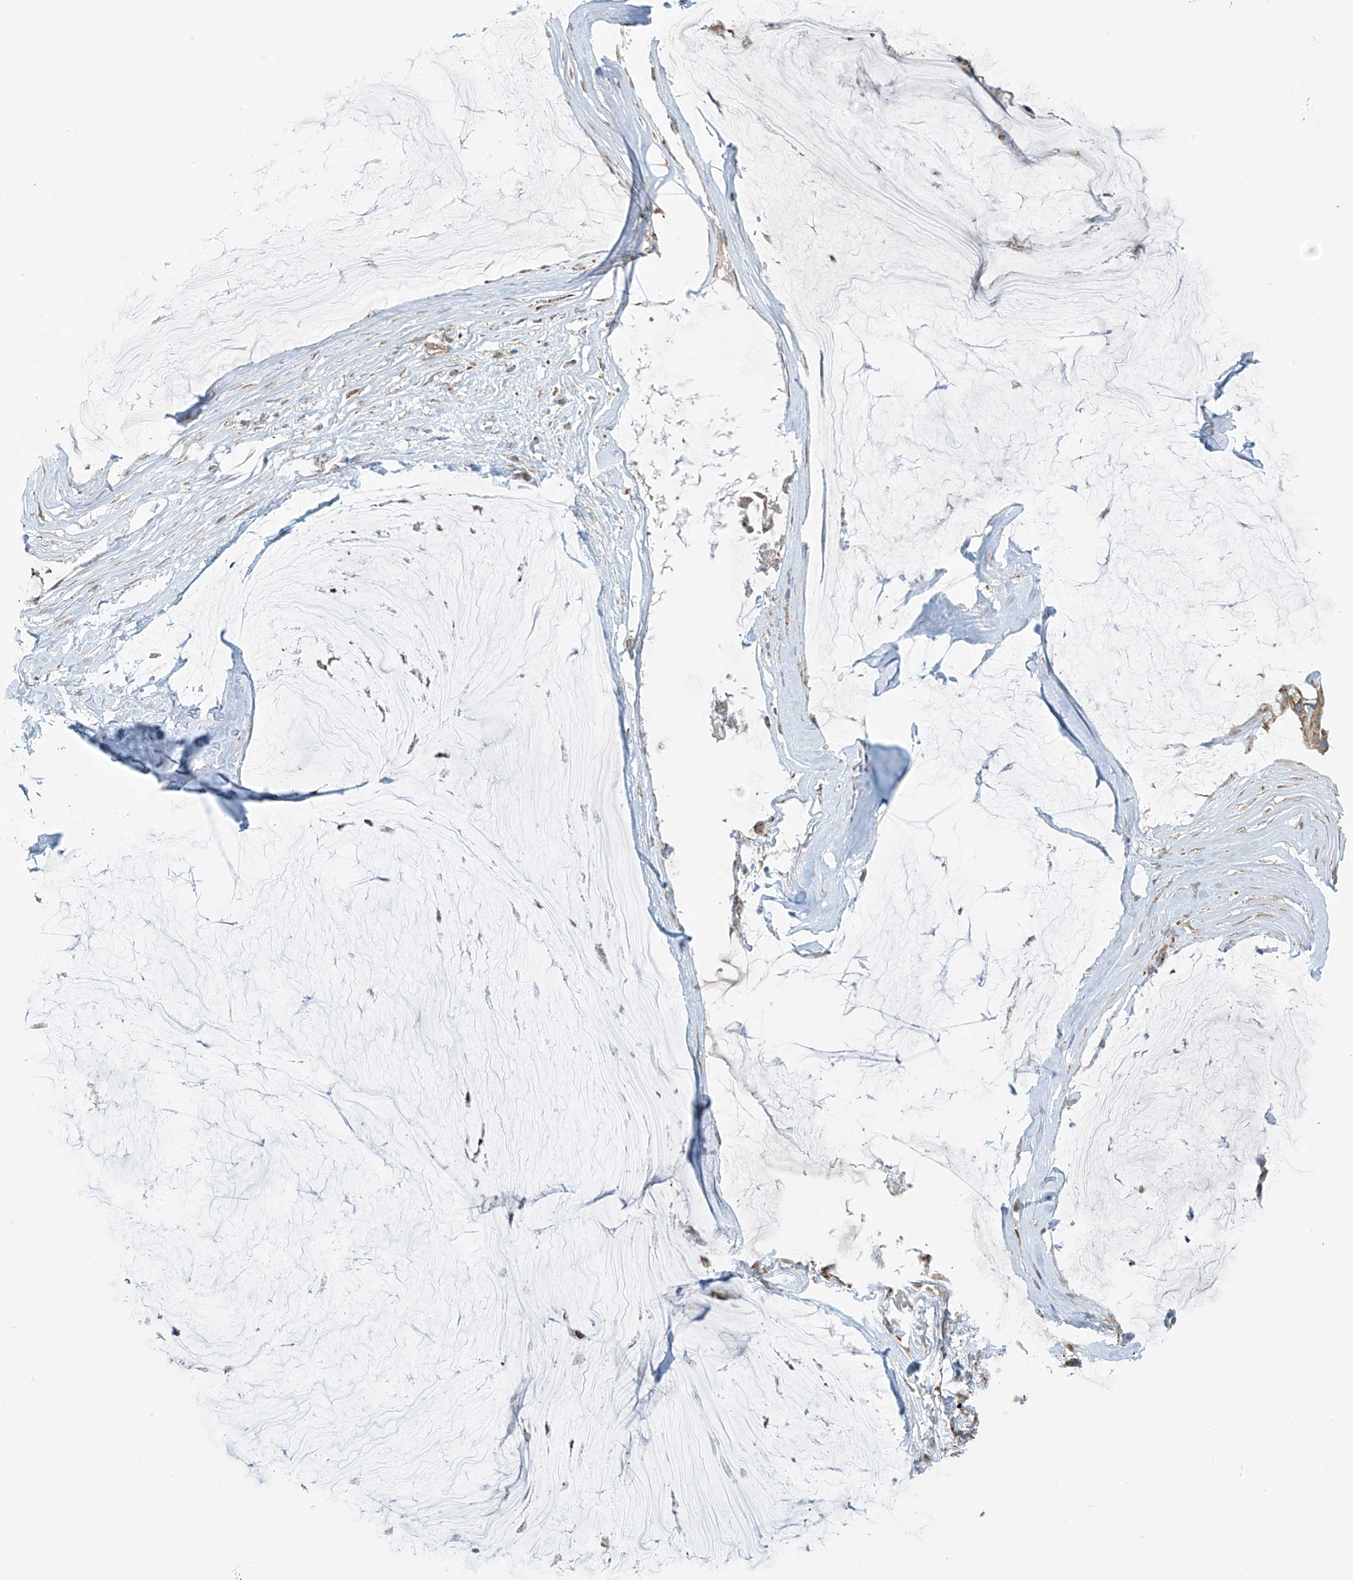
{"staining": {"intensity": "moderate", "quantity": ">75%", "location": "cytoplasmic/membranous"}, "tissue": "ovarian cancer", "cell_type": "Tumor cells", "image_type": "cancer", "snomed": [{"axis": "morphology", "description": "Cystadenocarcinoma, mucinous, NOS"}, {"axis": "topography", "description": "Ovary"}], "caption": "Immunohistochemical staining of human ovarian cancer (mucinous cystadenocarcinoma) exhibits moderate cytoplasmic/membranous protein positivity in about >75% of tumor cells.", "gene": "METTL6", "patient": {"sex": "female", "age": 39}}